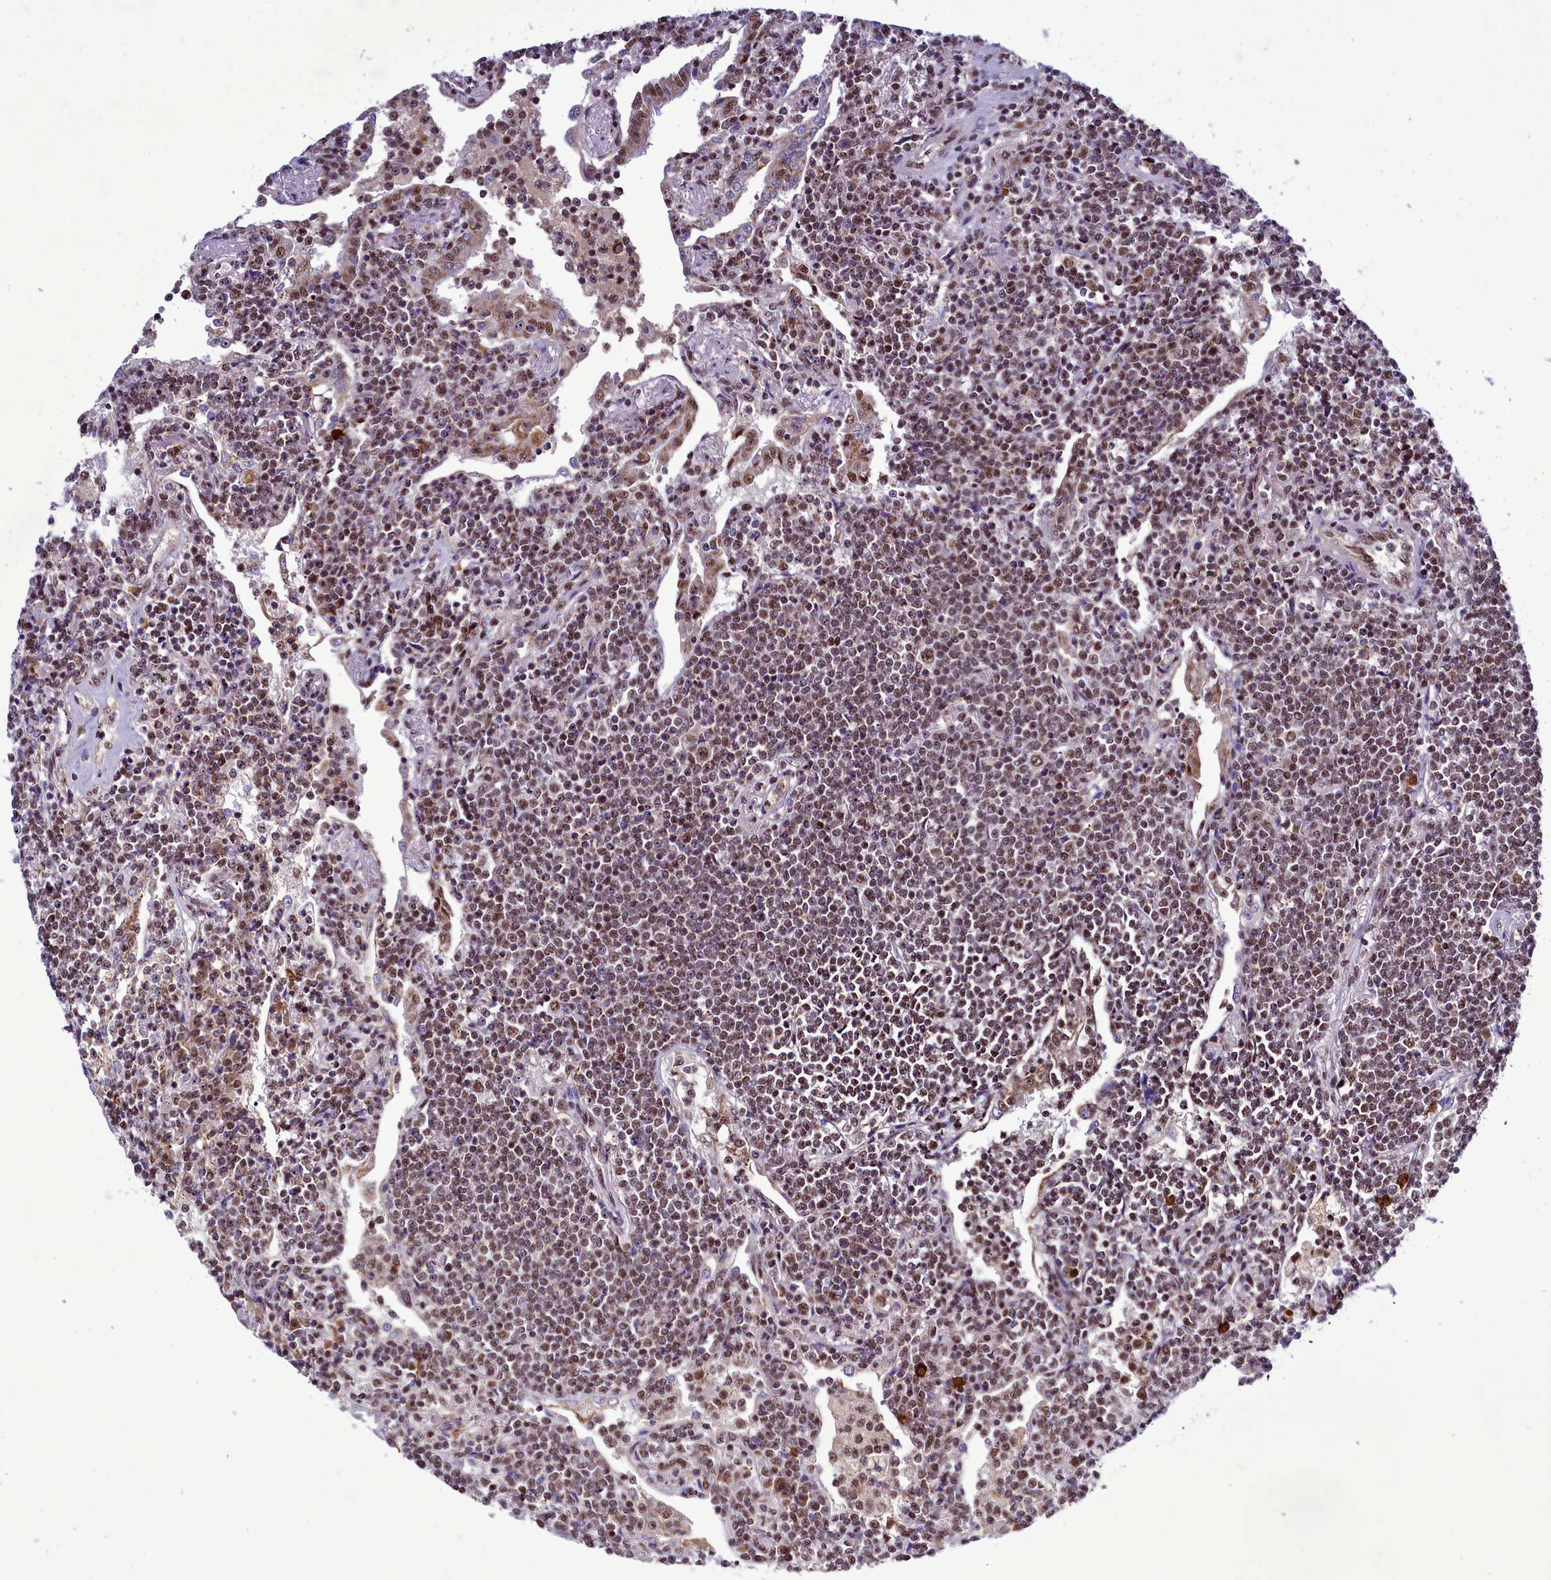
{"staining": {"intensity": "moderate", "quantity": ">75%", "location": "nuclear"}, "tissue": "lymphoma", "cell_type": "Tumor cells", "image_type": "cancer", "snomed": [{"axis": "morphology", "description": "Malignant lymphoma, non-Hodgkin's type, Low grade"}, {"axis": "topography", "description": "Lung"}], "caption": "IHC (DAB) staining of human lymphoma demonstrates moderate nuclear protein staining in approximately >75% of tumor cells.", "gene": "POM121L2", "patient": {"sex": "female", "age": 71}}